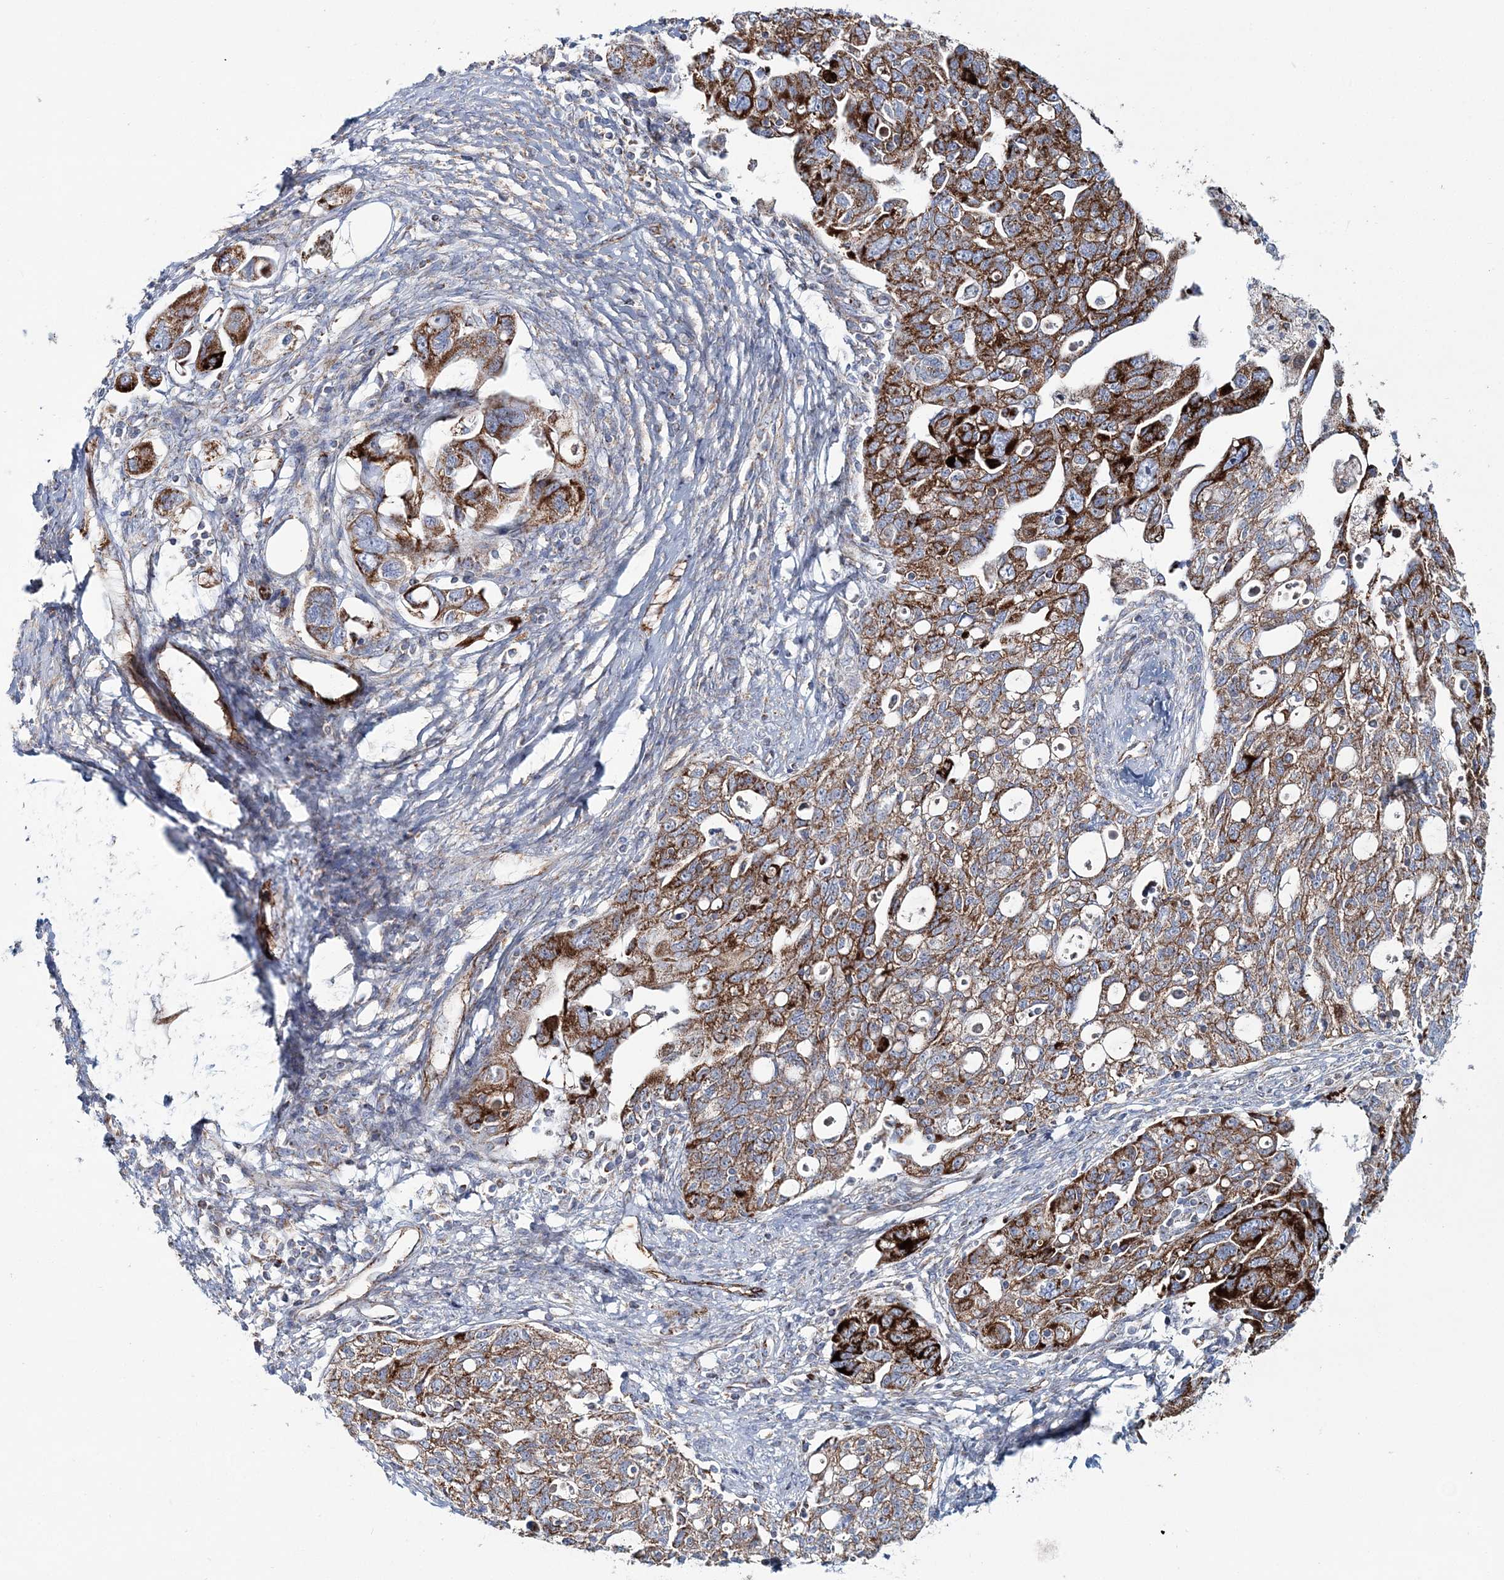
{"staining": {"intensity": "moderate", "quantity": ">75%", "location": "cytoplasmic/membranous"}, "tissue": "ovarian cancer", "cell_type": "Tumor cells", "image_type": "cancer", "snomed": [{"axis": "morphology", "description": "Carcinoma, NOS"}, {"axis": "morphology", "description": "Cystadenocarcinoma, serous, NOS"}, {"axis": "topography", "description": "Ovary"}], "caption": "Brown immunohistochemical staining in ovarian serous cystadenocarcinoma shows moderate cytoplasmic/membranous positivity in approximately >75% of tumor cells.", "gene": "ARHGAP6", "patient": {"sex": "female", "age": 69}}